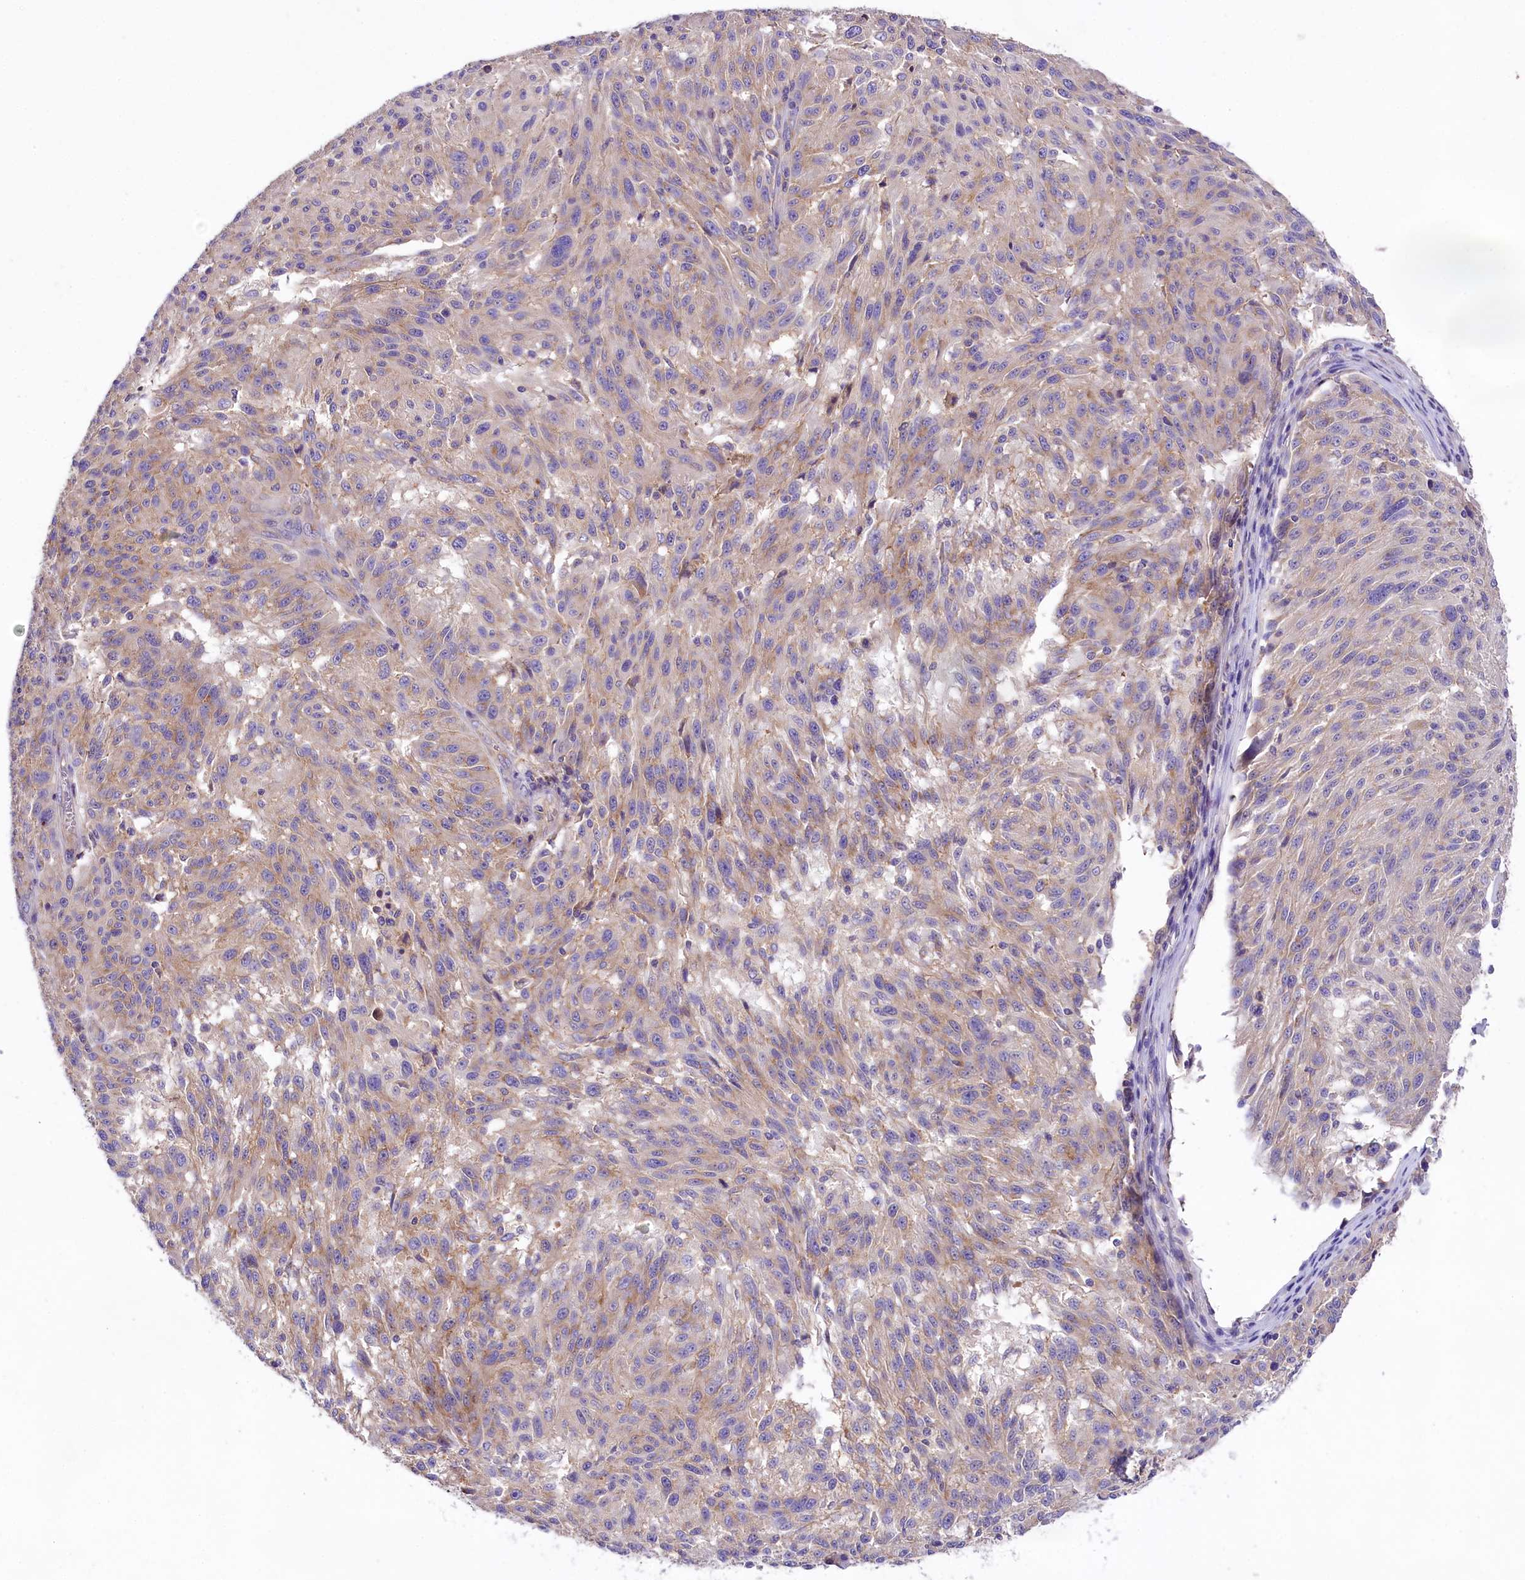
{"staining": {"intensity": "negative", "quantity": "none", "location": "none"}, "tissue": "melanoma", "cell_type": "Tumor cells", "image_type": "cancer", "snomed": [{"axis": "morphology", "description": "Malignant melanoma, NOS"}, {"axis": "topography", "description": "Skin"}], "caption": "High magnification brightfield microscopy of malignant melanoma stained with DAB (brown) and counterstained with hematoxylin (blue): tumor cells show no significant positivity. (Stains: DAB (3,3'-diaminobenzidine) IHC with hematoxylin counter stain, Microscopy: brightfield microscopy at high magnification).", "gene": "PEMT", "patient": {"sex": "male", "age": 53}}